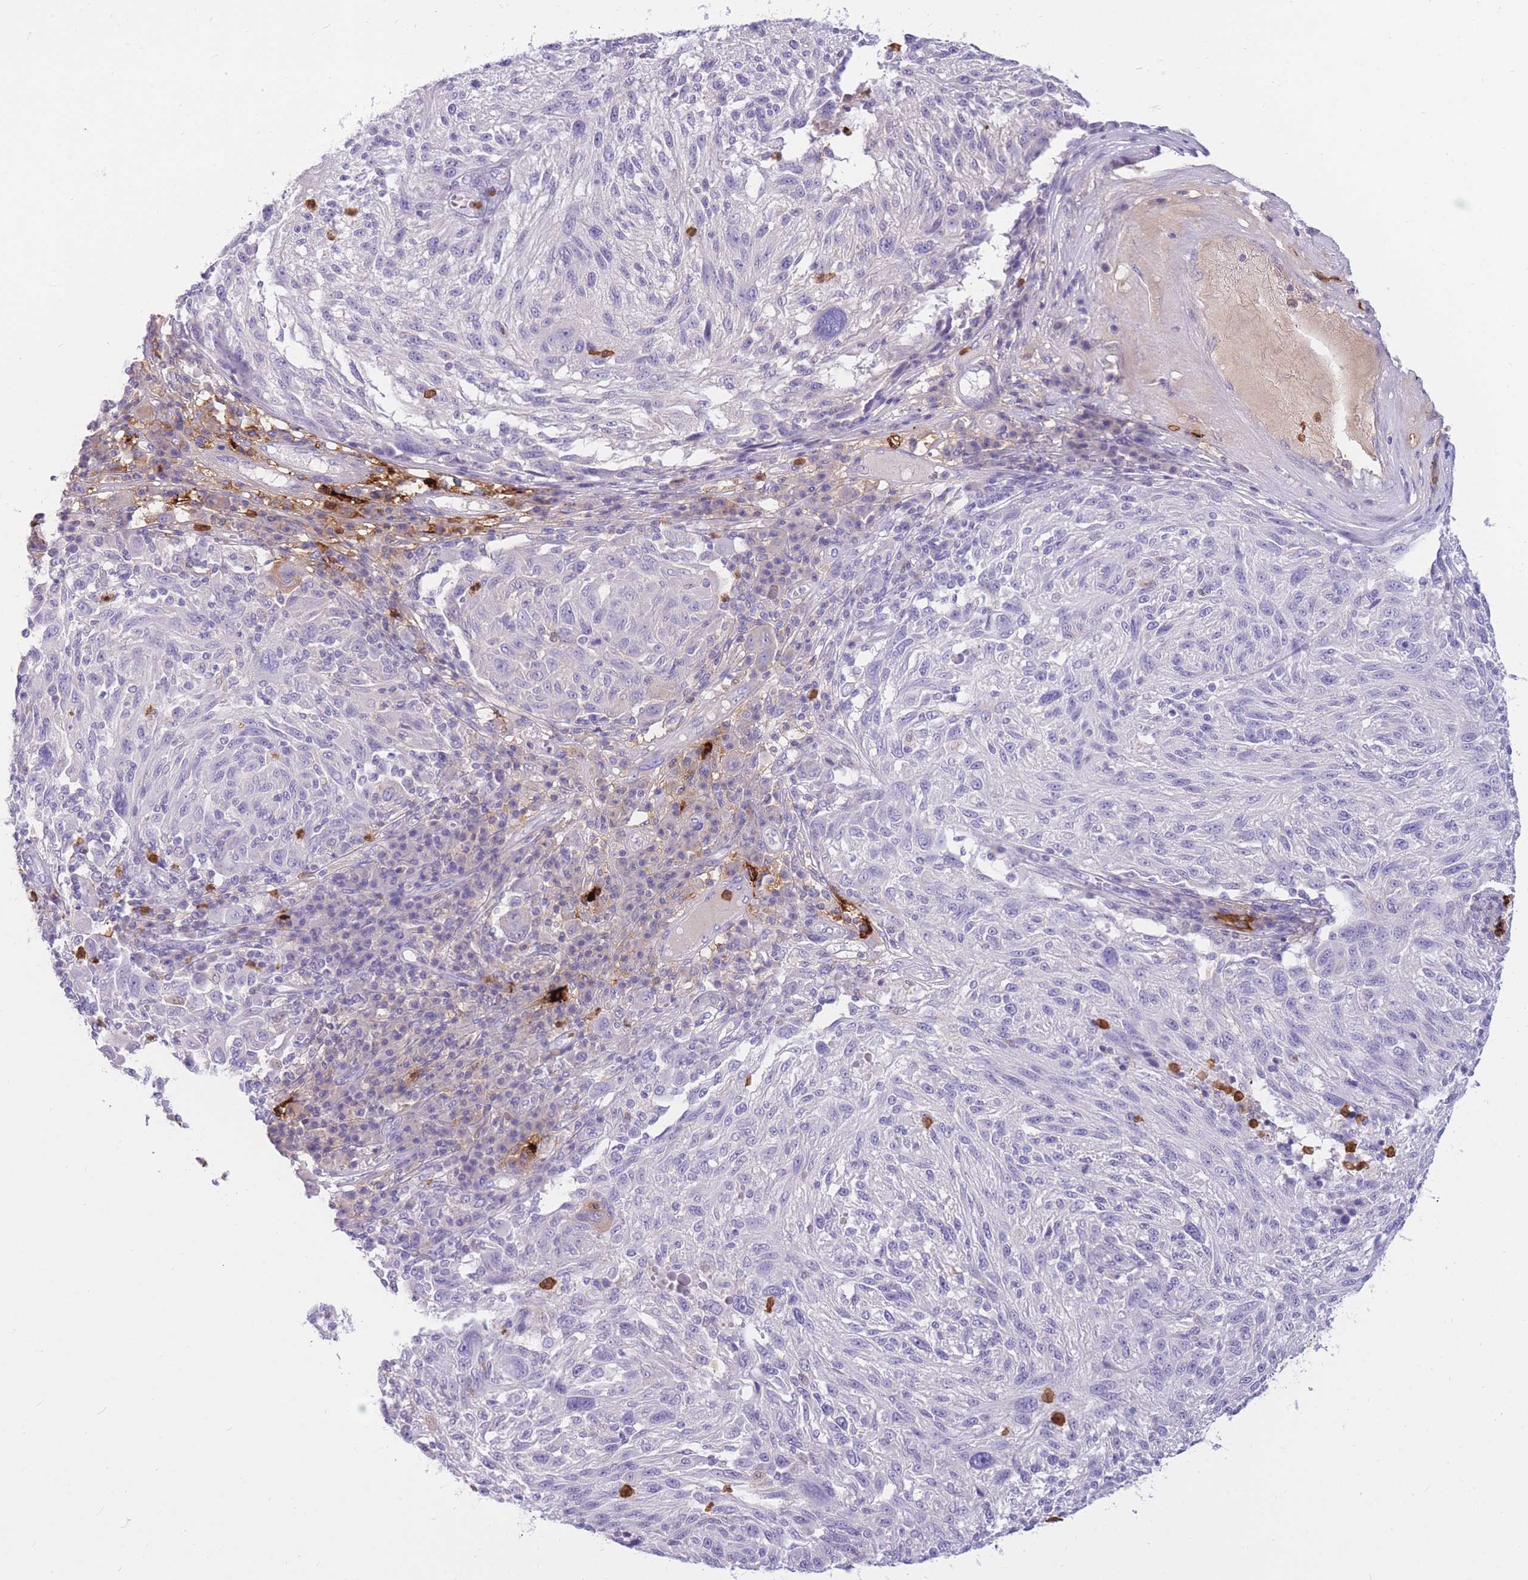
{"staining": {"intensity": "negative", "quantity": "none", "location": "none"}, "tissue": "melanoma", "cell_type": "Tumor cells", "image_type": "cancer", "snomed": [{"axis": "morphology", "description": "Malignant melanoma, NOS"}, {"axis": "topography", "description": "Skin"}], "caption": "Melanoma stained for a protein using immunohistochemistry (IHC) reveals no expression tumor cells.", "gene": "TPSAB1", "patient": {"sex": "male", "age": 53}}